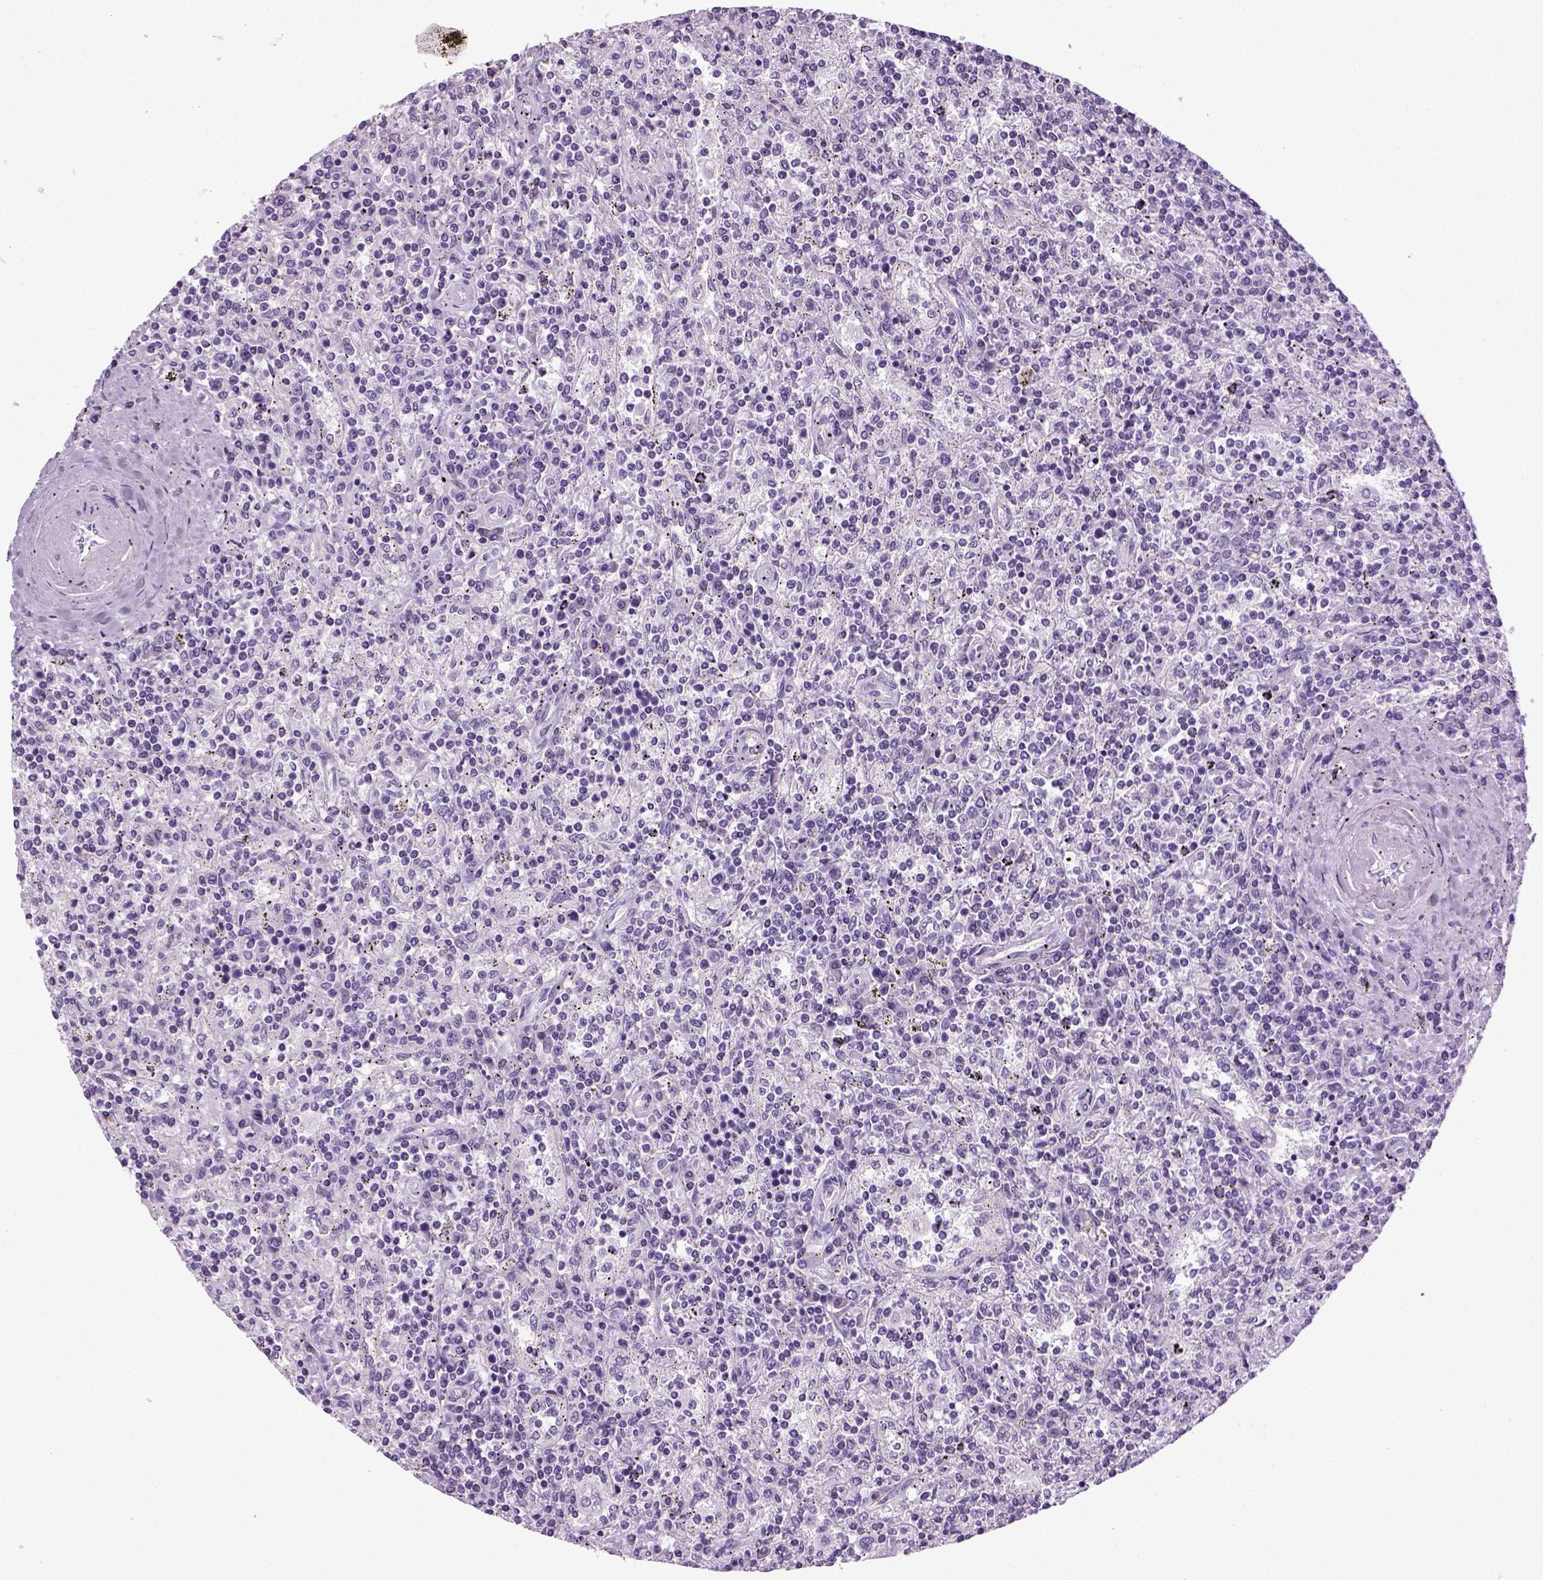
{"staining": {"intensity": "negative", "quantity": "none", "location": "none"}, "tissue": "lymphoma", "cell_type": "Tumor cells", "image_type": "cancer", "snomed": [{"axis": "morphology", "description": "Malignant lymphoma, non-Hodgkin's type, Low grade"}, {"axis": "topography", "description": "Spleen"}], "caption": "Immunohistochemical staining of malignant lymphoma, non-Hodgkin's type (low-grade) exhibits no significant expression in tumor cells. The staining was performed using DAB (3,3'-diaminobenzidine) to visualize the protein expression in brown, while the nuclei were stained in blue with hematoxylin (Magnification: 20x).", "gene": "HMCN2", "patient": {"sex": "male", "age": 62}}